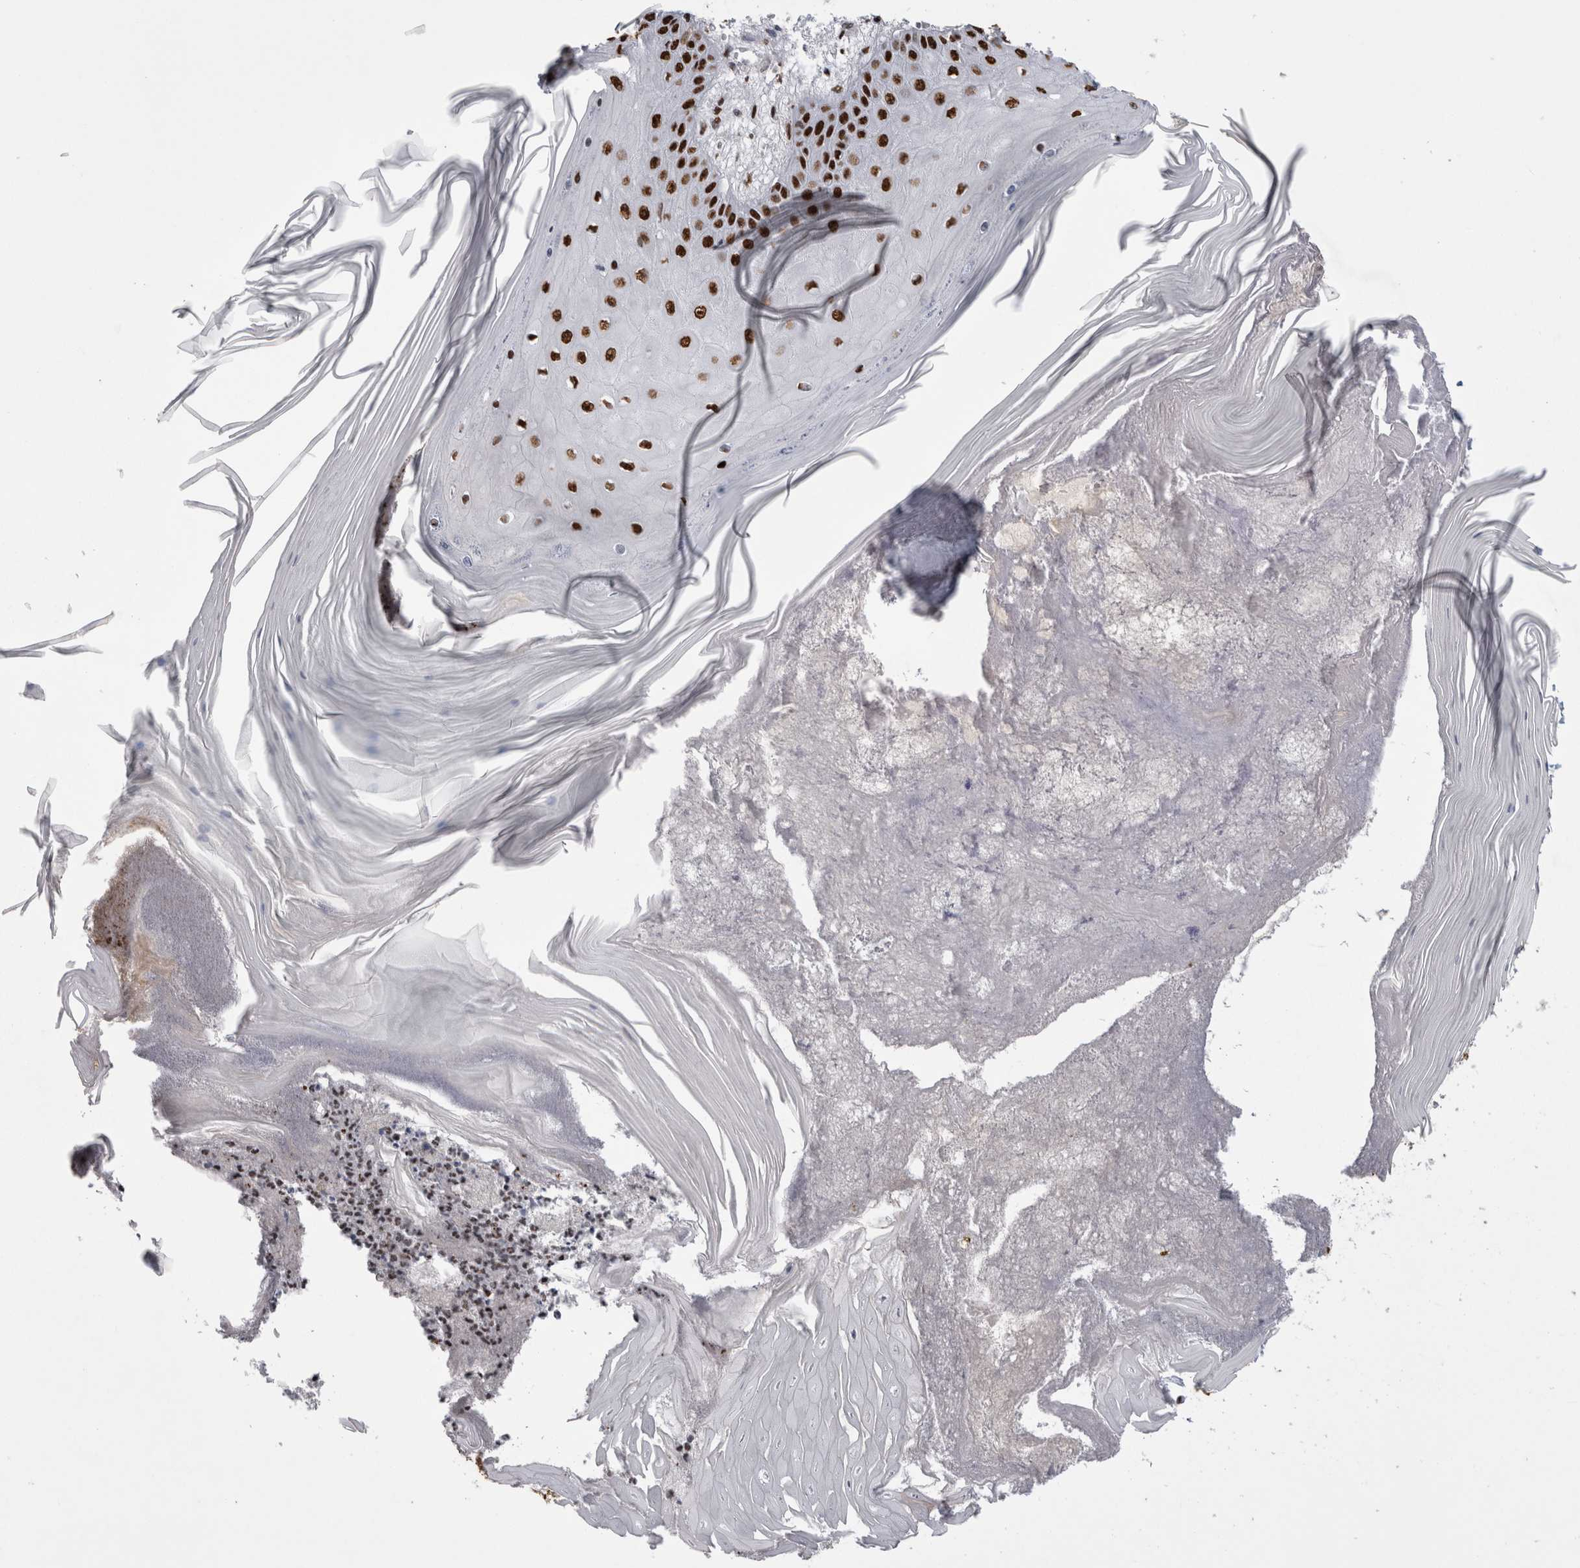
{"staining": {"intensity": "strong", "quantity": ">75%", "location": "nuclear"}, "tissue": "skin cancer", "cell_type": "Tumor cells", "image_type": "cancer", "snomed": [{"axis": "morphology", "description": "Squamous cell carcinoma, NOS"}, {"axis": "topography", "description": "Skin"}], "caption": "Strong nuclear positivity for a protein is present in approximately >75% of tumor cells of skin cancer using immunohistochemistry (IHC).", "gene": "ALPK3", "patient": {"sex": "female", "age": 73}}